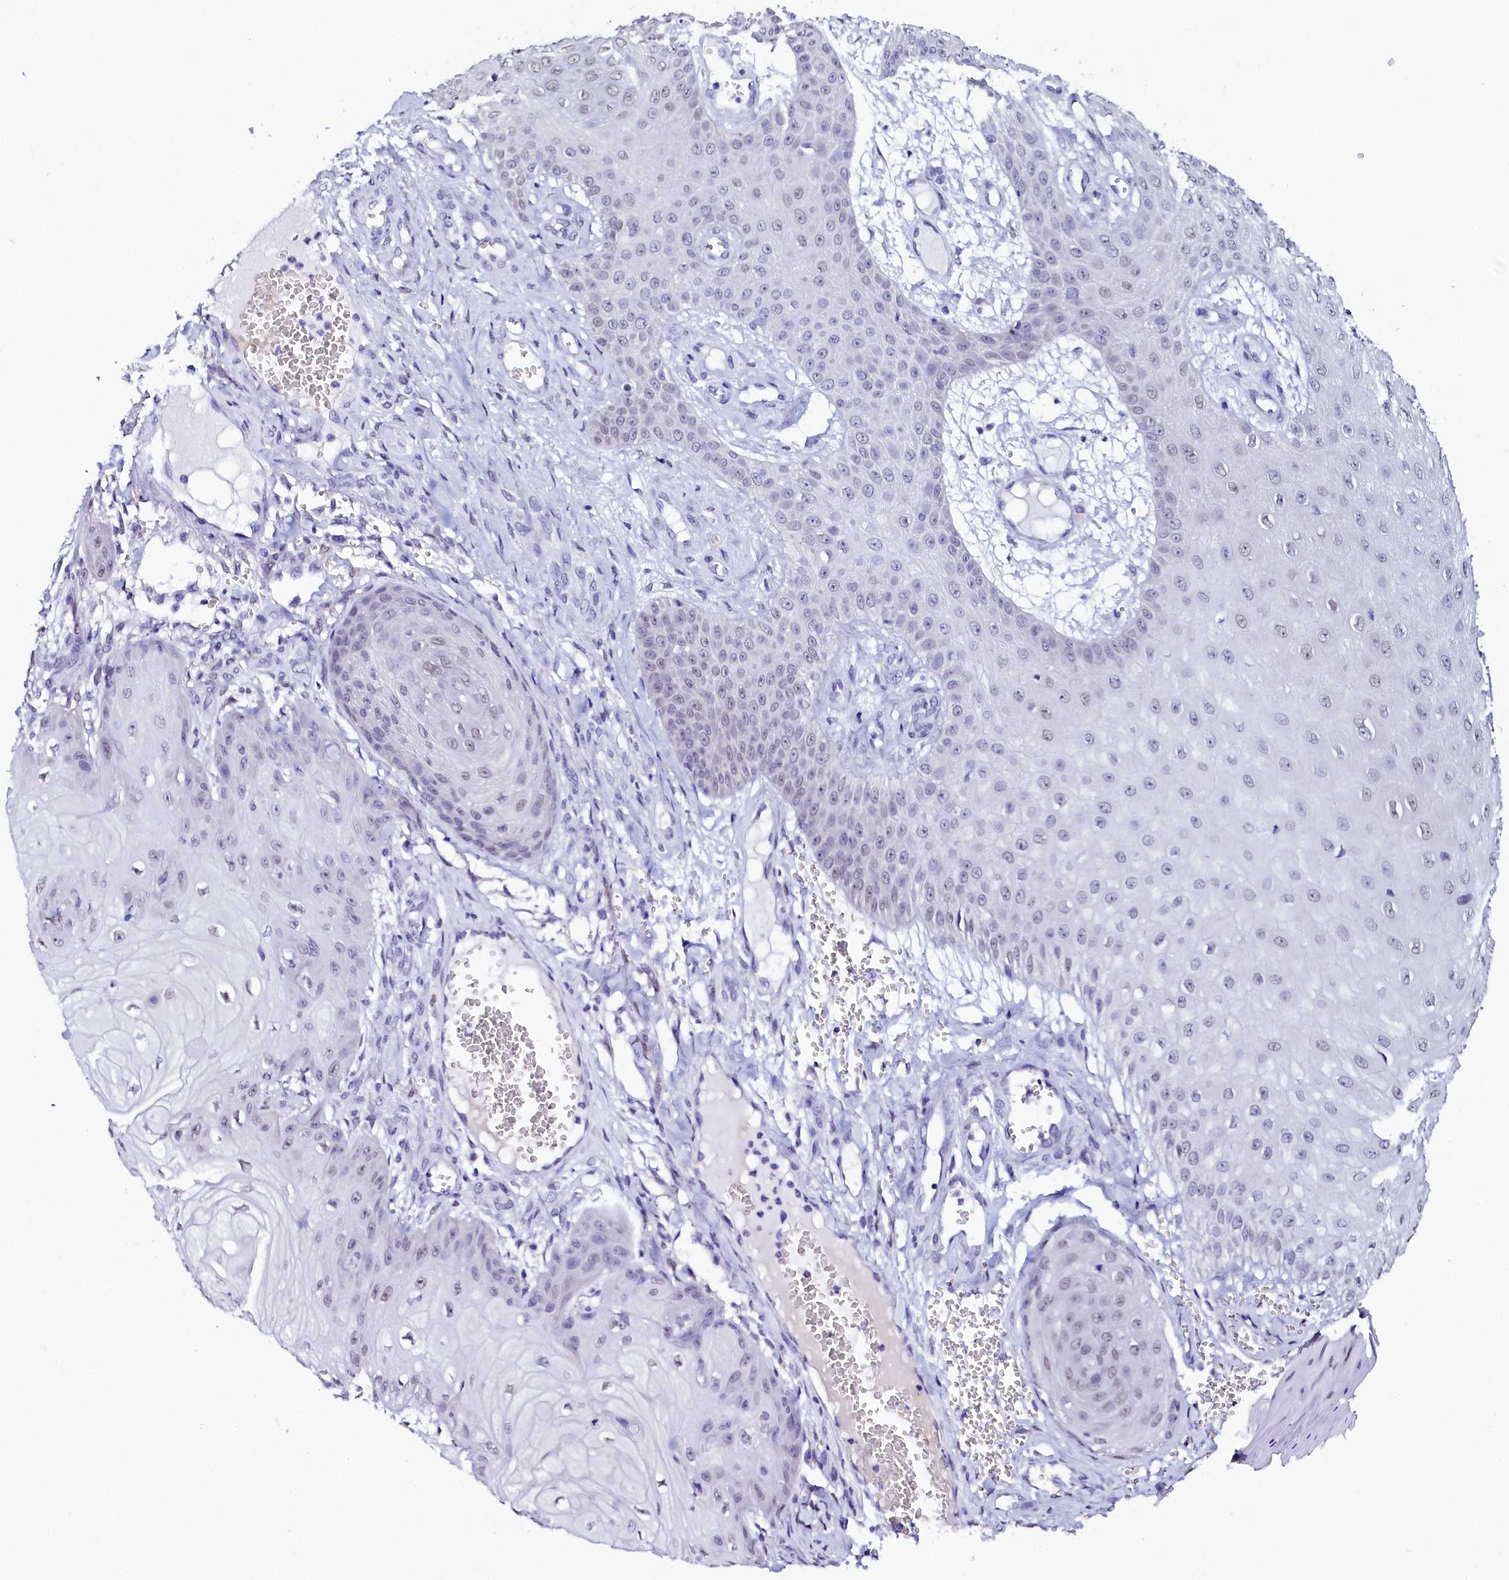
{"staining": {"intensity": "negative", "quantity": "none", "location": "none"}, "tissue": "skin cancer", "cell_type": "Tumor cells", "image_type": "cancer", "snomed": [{"axis": "morphology", "description": "Squamous cell carcinoma, NOS"}, {"axis": "topography", "description": "Skin"}], "caption": "The histopathology image shows no staining of tumor cells in skin cancer (squamous cell carcinoma).", "gene": "SORD", "patient": {"sex": "male", "age": 74}}